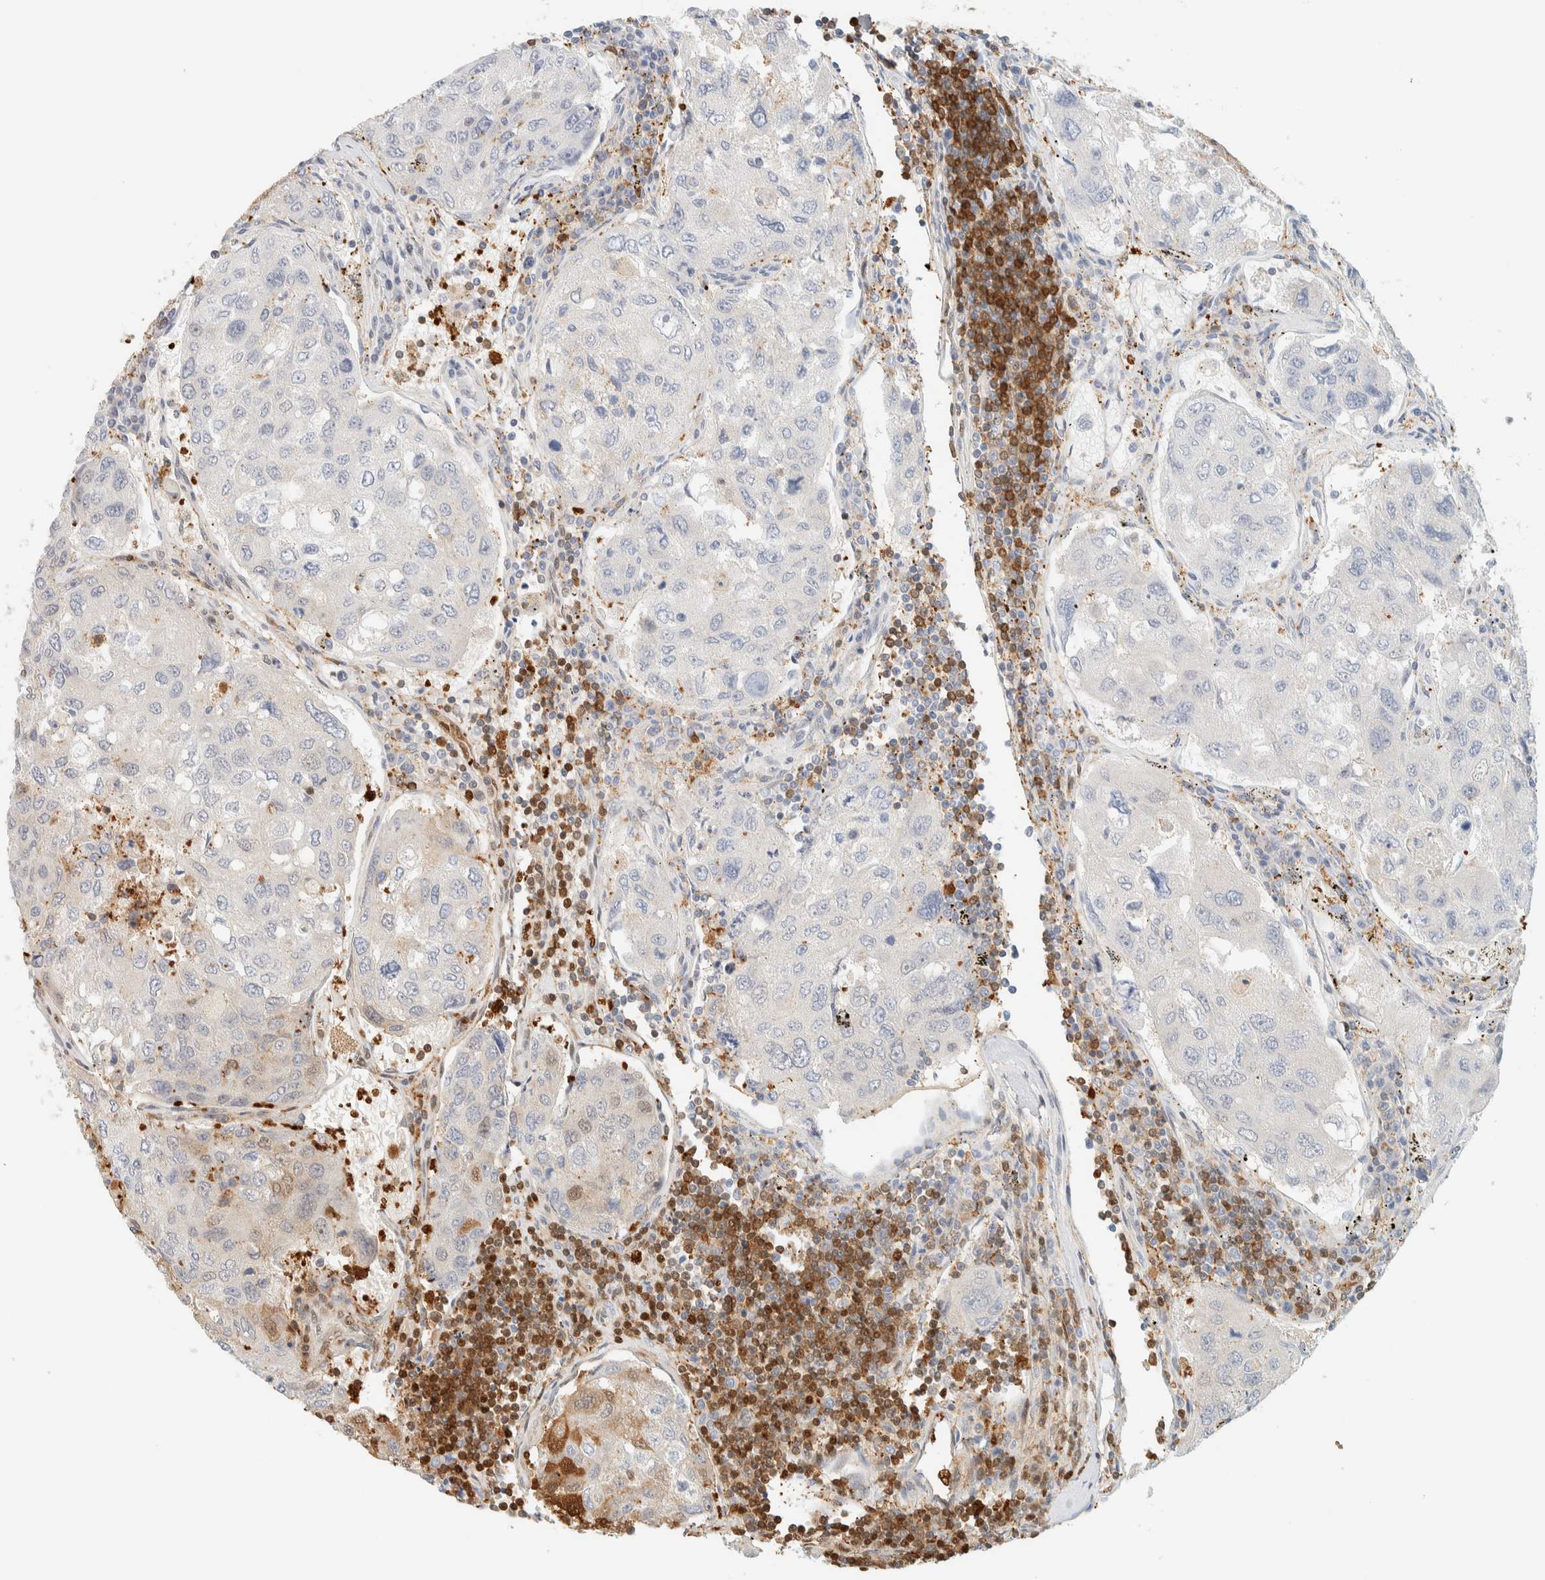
{"staining": {"intensity": "strong", "quantity": "<25%", "location": "cytoplasmic/membranous"}, "tissue": "urothelial cancer", "cell_type": "Tumor cells", "image_type": "cancer", "snomed": [{"axis": "morphology", "description": "Urothelial carcinoma, High grade"}, {"axis": "topography", "description": "Lymph node"}, {"axis": "topography", "description": "Urinary bladder"}], "caption": "Immunohistochemistry (DAB (3,3'-diaminobenzidine)) staining of human urothelial carcinoma (high-grade) exhibits strong cytoplasmic/membranous protein expression in about <25% of tumor cells.", "gene": "ZBTB37", "patient": {"sex": "male", "age": 51}}